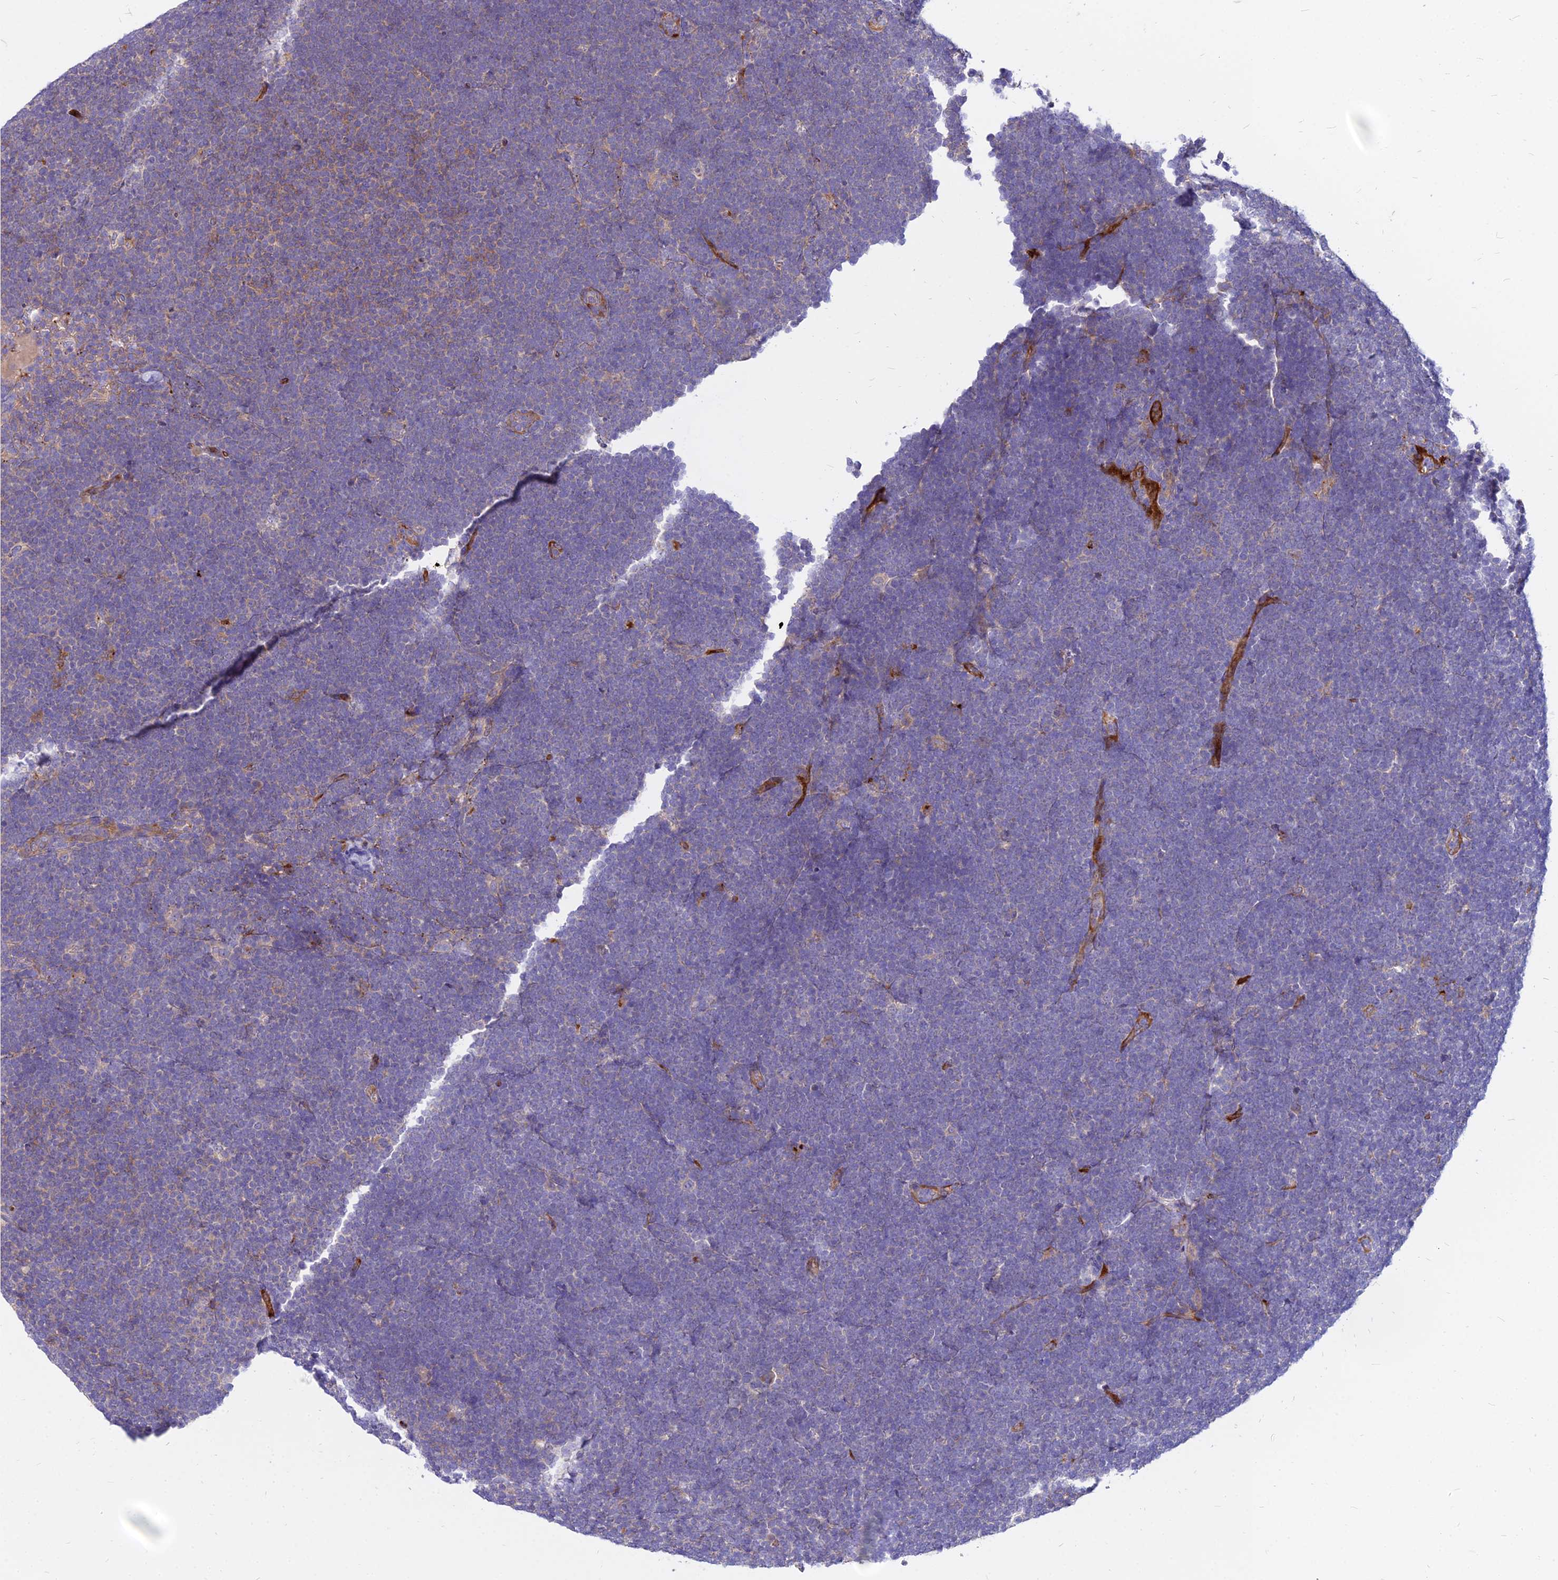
{"staining": {"intensity": "negative", "quantity": "none", "location": "none"}, "tissue": "lymphoma", "cell_type": "Tumor cells", "image_type": "cancer", "snomed": [{"axis": "morphology", "description": "Malignant lymphoma, non-Hodgkin's type, High grade"}, {"axis": "topography", "description": "Lymph node"}], "caption": "High power microscopy photomicrograph of an immunohistochemistry photomicrograph of lymphoma, revealing no significant staining in tumor cells.", "gene": "COMMD10", "patient": {"sex": "male", "age": 13}}